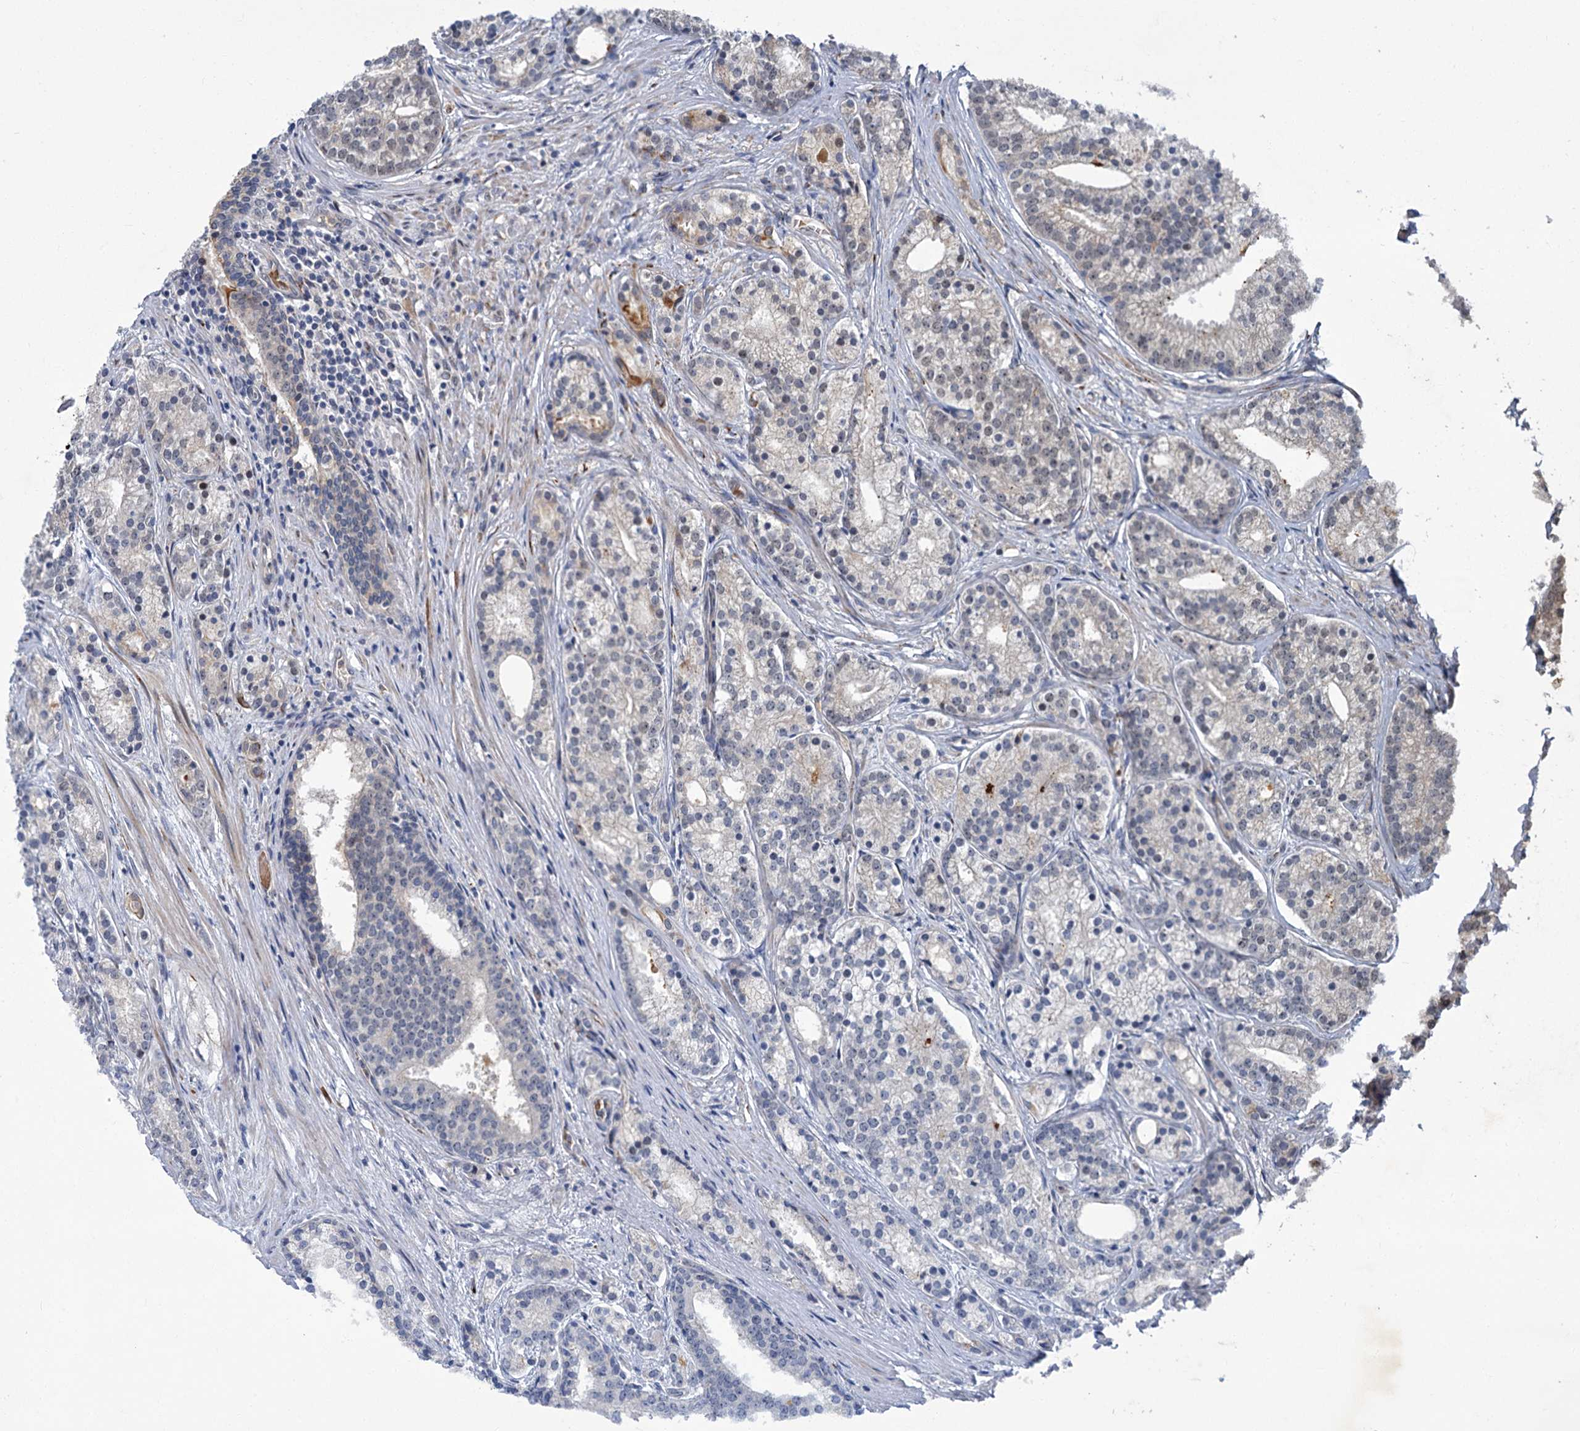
{"staining": {"intensity": "negative", "quantity": "none", "location": "none"}, "tissue": "prostate cancer", "cell_type": "Tumor cells", "image_type": "cancer", "snomed": [{"axis": "morphology", "description": "Adenocarcinoma, Low grade"}, {"axis": "topography", "description": "Prostate"}], "caption": "Micrograph shows no protein expression in tumor cells of prostate adenocarcinoma (low-grade) tissue.", "gene": "APBA2", "patient": {"sex": "male", "age": 71}}